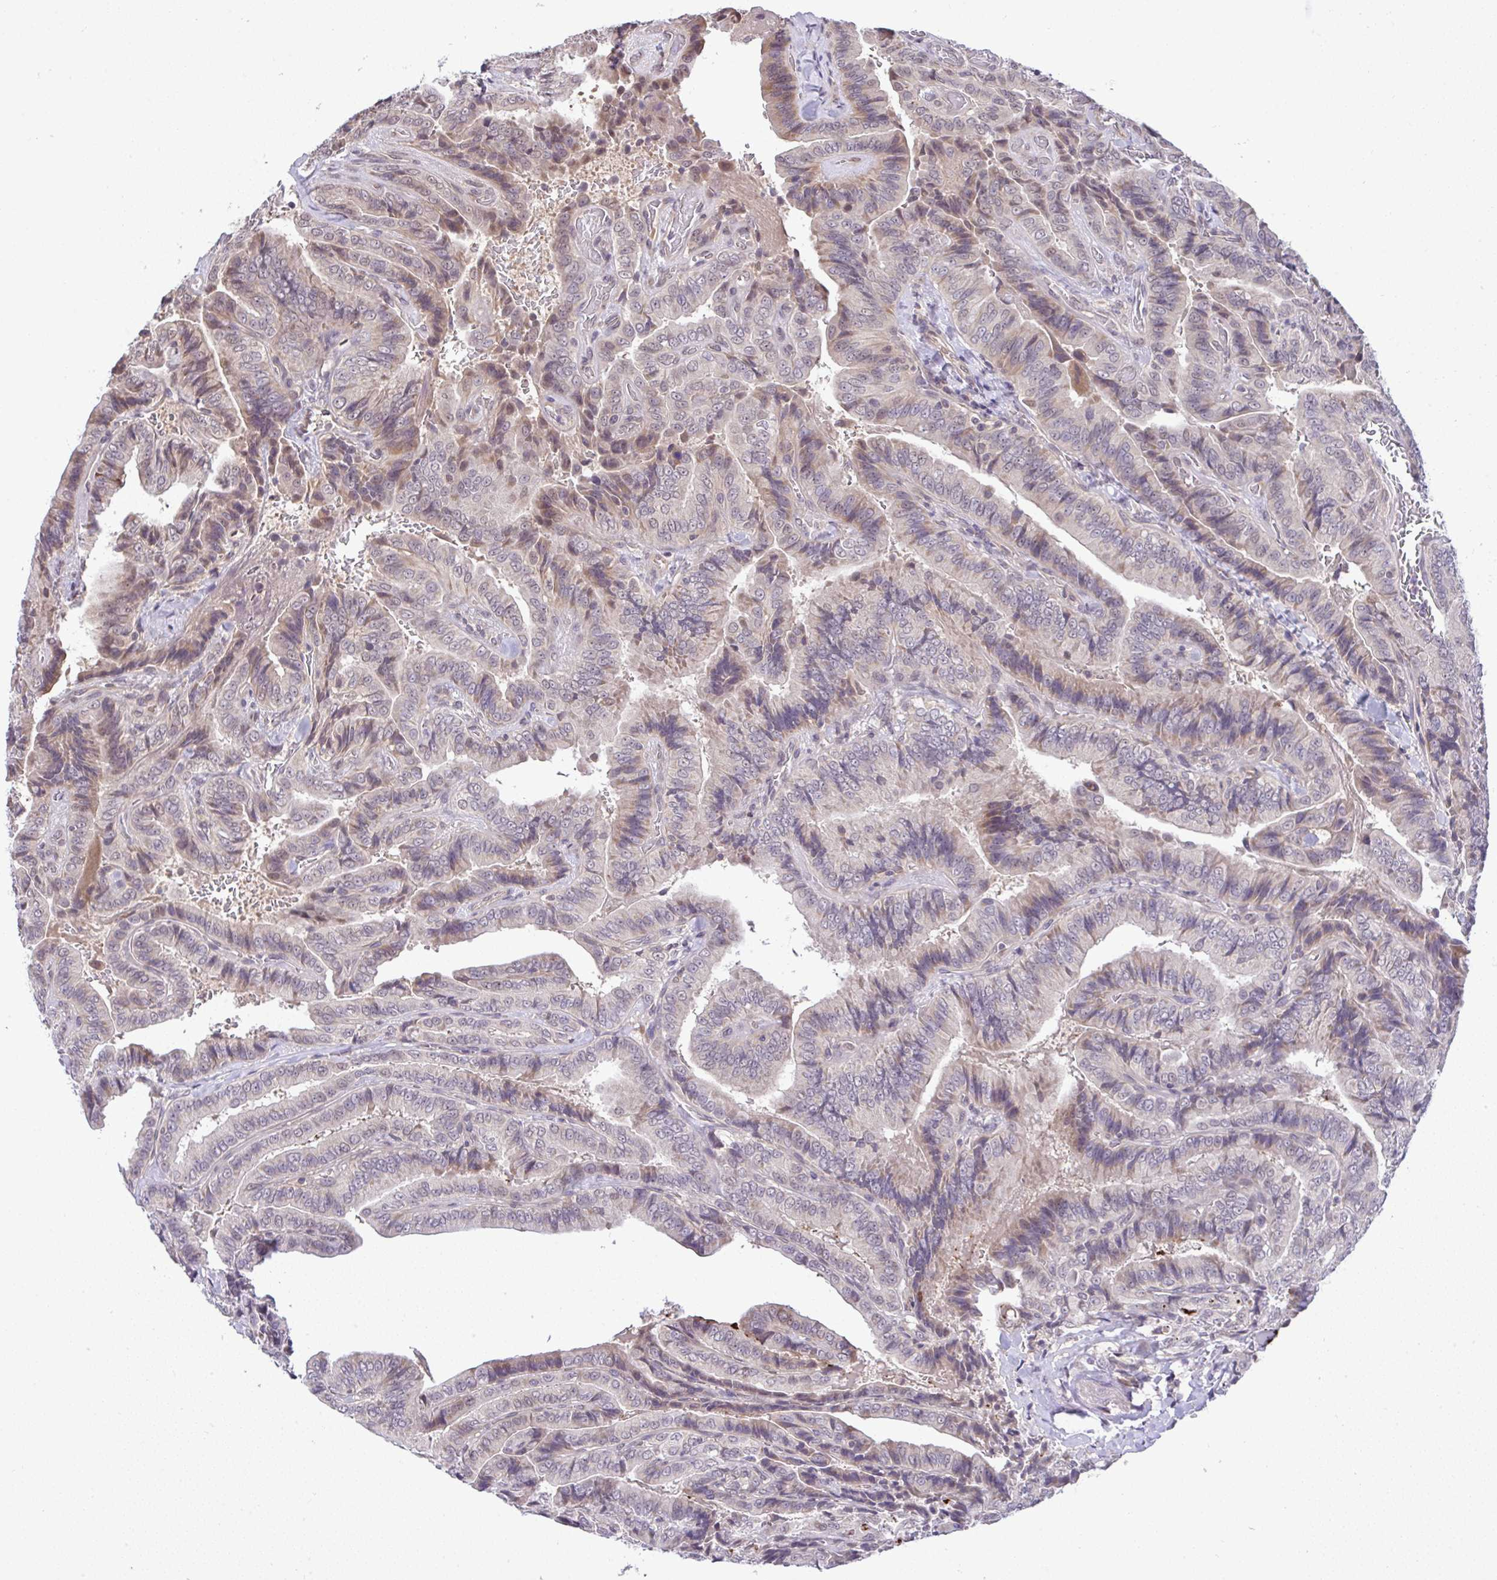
{"staining": {"intensity": "weak", "quantity": "<25%", "location": "cytoplasmic/membranous,nuclear"}, "tissue": "thyroid cancer", "cell_type": "Tumor cells", "image_type": "cancer", "snomed": [{"axis": "morphology", "description": "Papillary adenocarcinoma, NOS"}, {"axis": "topography", "description": "Thyroid gland"}], "caption": "This is a image of IHC staining of papillary adenocarcinoma (thyroid), which shows no positivity in tumor cells.", "gene": "C9orf64", "patient": {"sex": "male", "age": 61}}